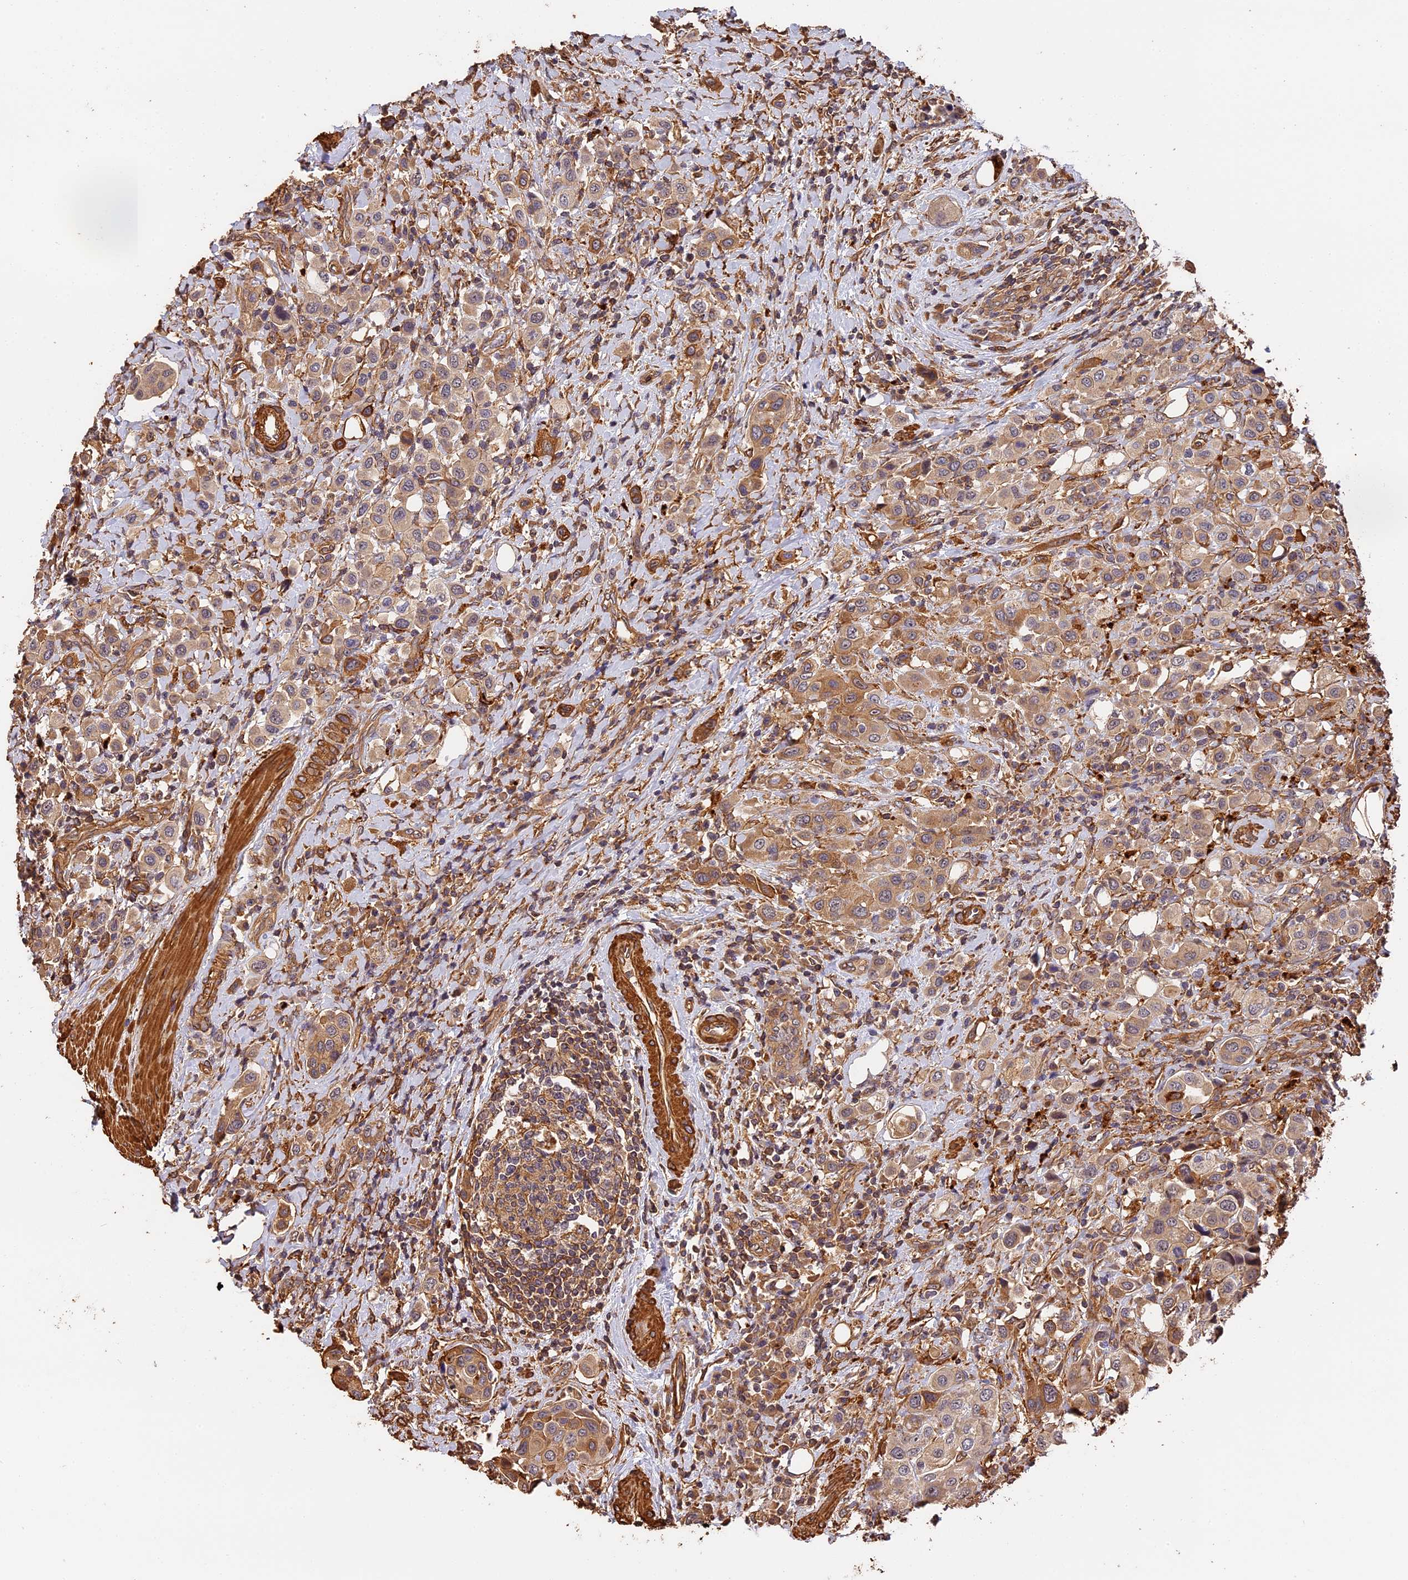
{"staining": {"intensity": "weak", "quantity": "25%-75%", "location": "cytoplasmic/membranous"}, "tissue": "urothelial cancer", "cell_type": "Tumor cells", "image_type": "cancer", "snomed": [{"axis": "morphology", "description": "Urothelial carcinoma, High grade"}, {"axis": "topography", "description": "Urinary bladder"}], "caption": "Immunohistochemistry histopathology image of human urothelial cancer stained for a protein (brown), which exhibits low levels of weak cytoplasmic/membranous positivity in about 25%-75% of tumor cells.", "gene": "MMP15", "patient": {"sex": "male", "age": 50}}